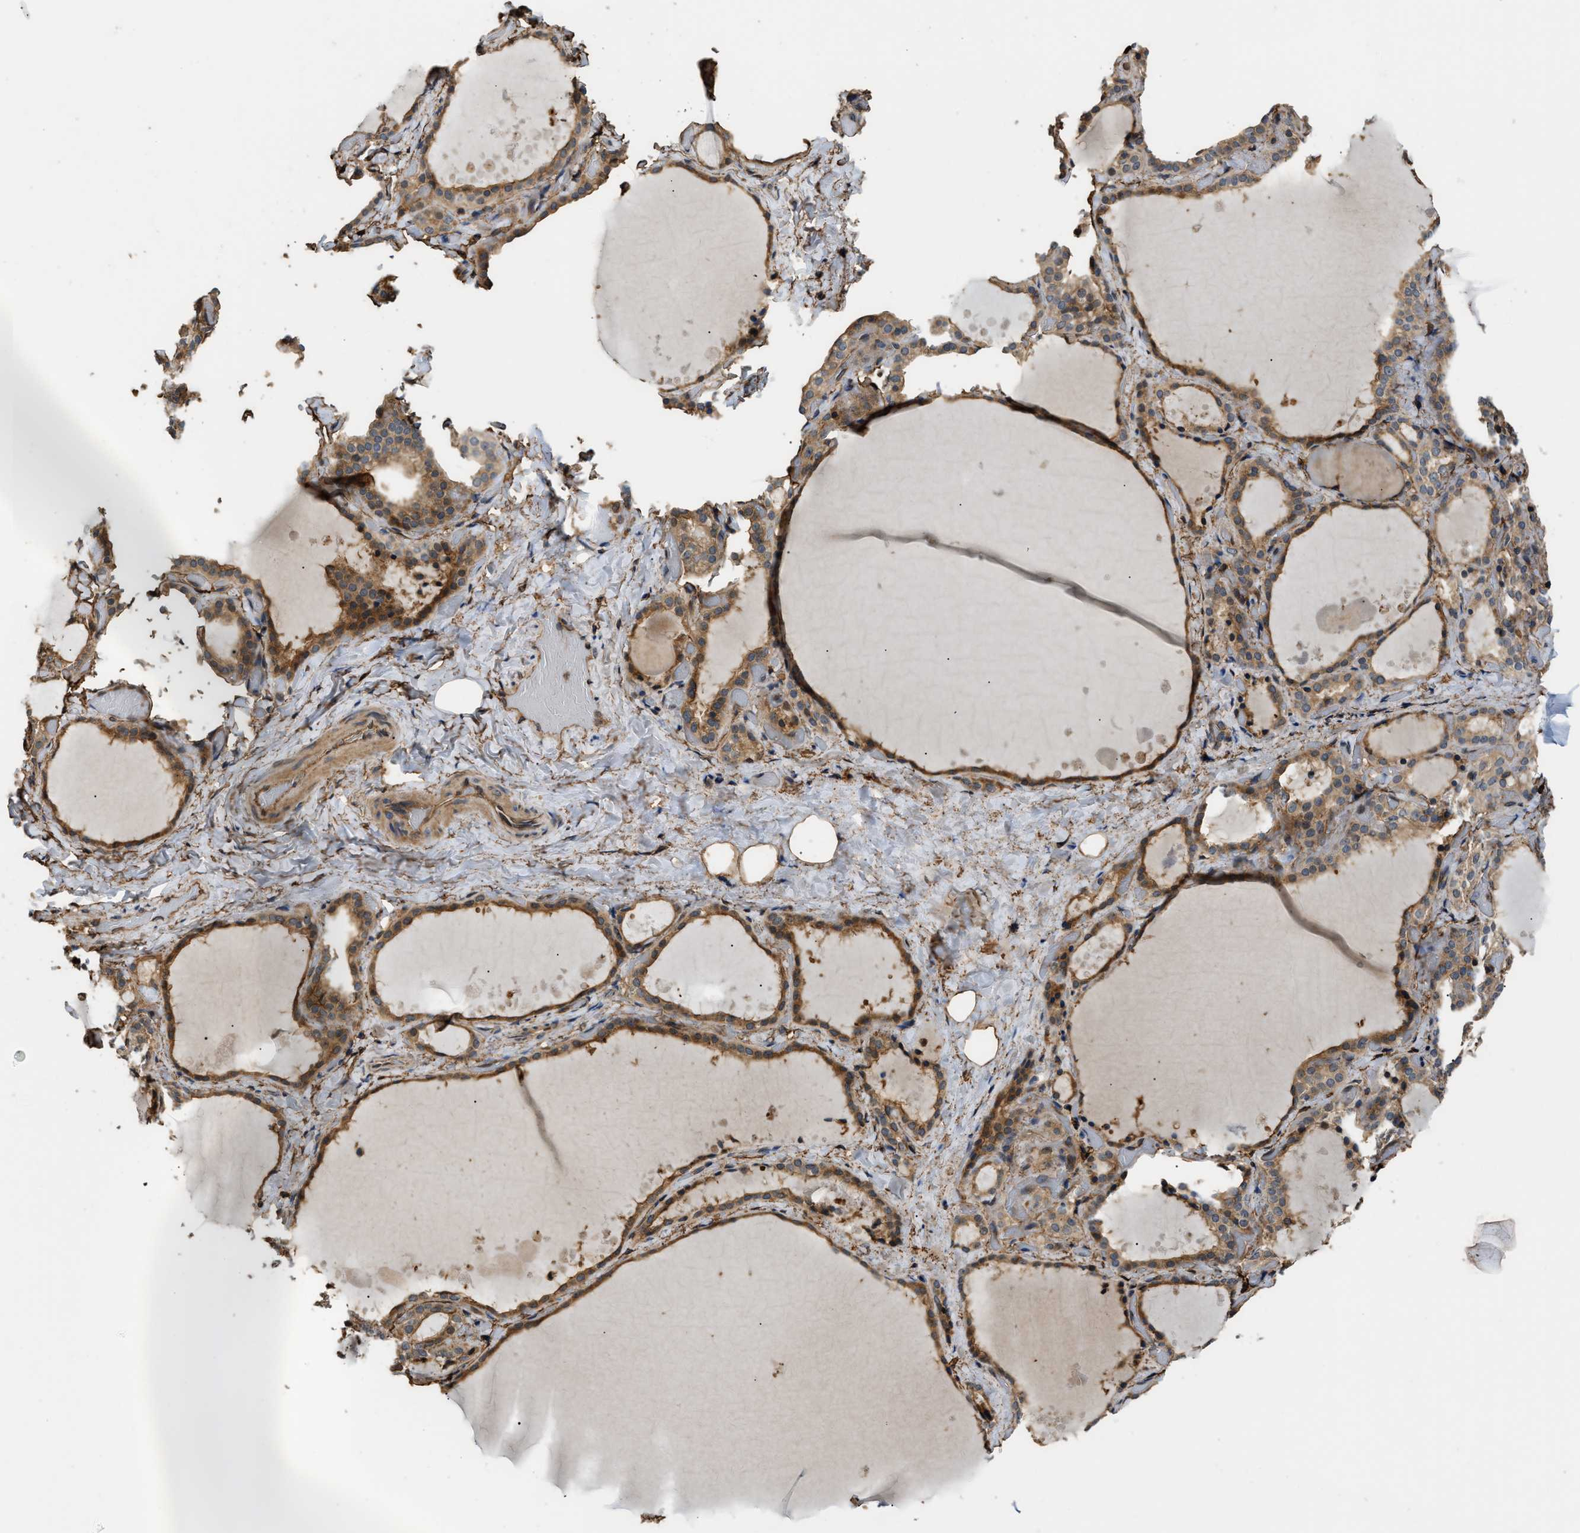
{"staining": {"intensity": "moderate", "quantity": ">75%", "location": "cytoplasmic/membranous"}, "tissue": "thyroid gland", "cell_type": "Glandular cells", "image_type": "normal", "snomed": [{"axis": "morphology", "description": "Normal tissue, NOS"}, {"axis": "topography", "description": "Thyroid gland"}], "caption": "The immunohistochemical stain labels moderate cytoplasmic/membranous expression in glandular cells of normal thyroid gland. The protein is shown in brown color, while the nuclei are stained blue.", "gene": "DDHD2", "patient": {"sex": "female", "age": 44}}